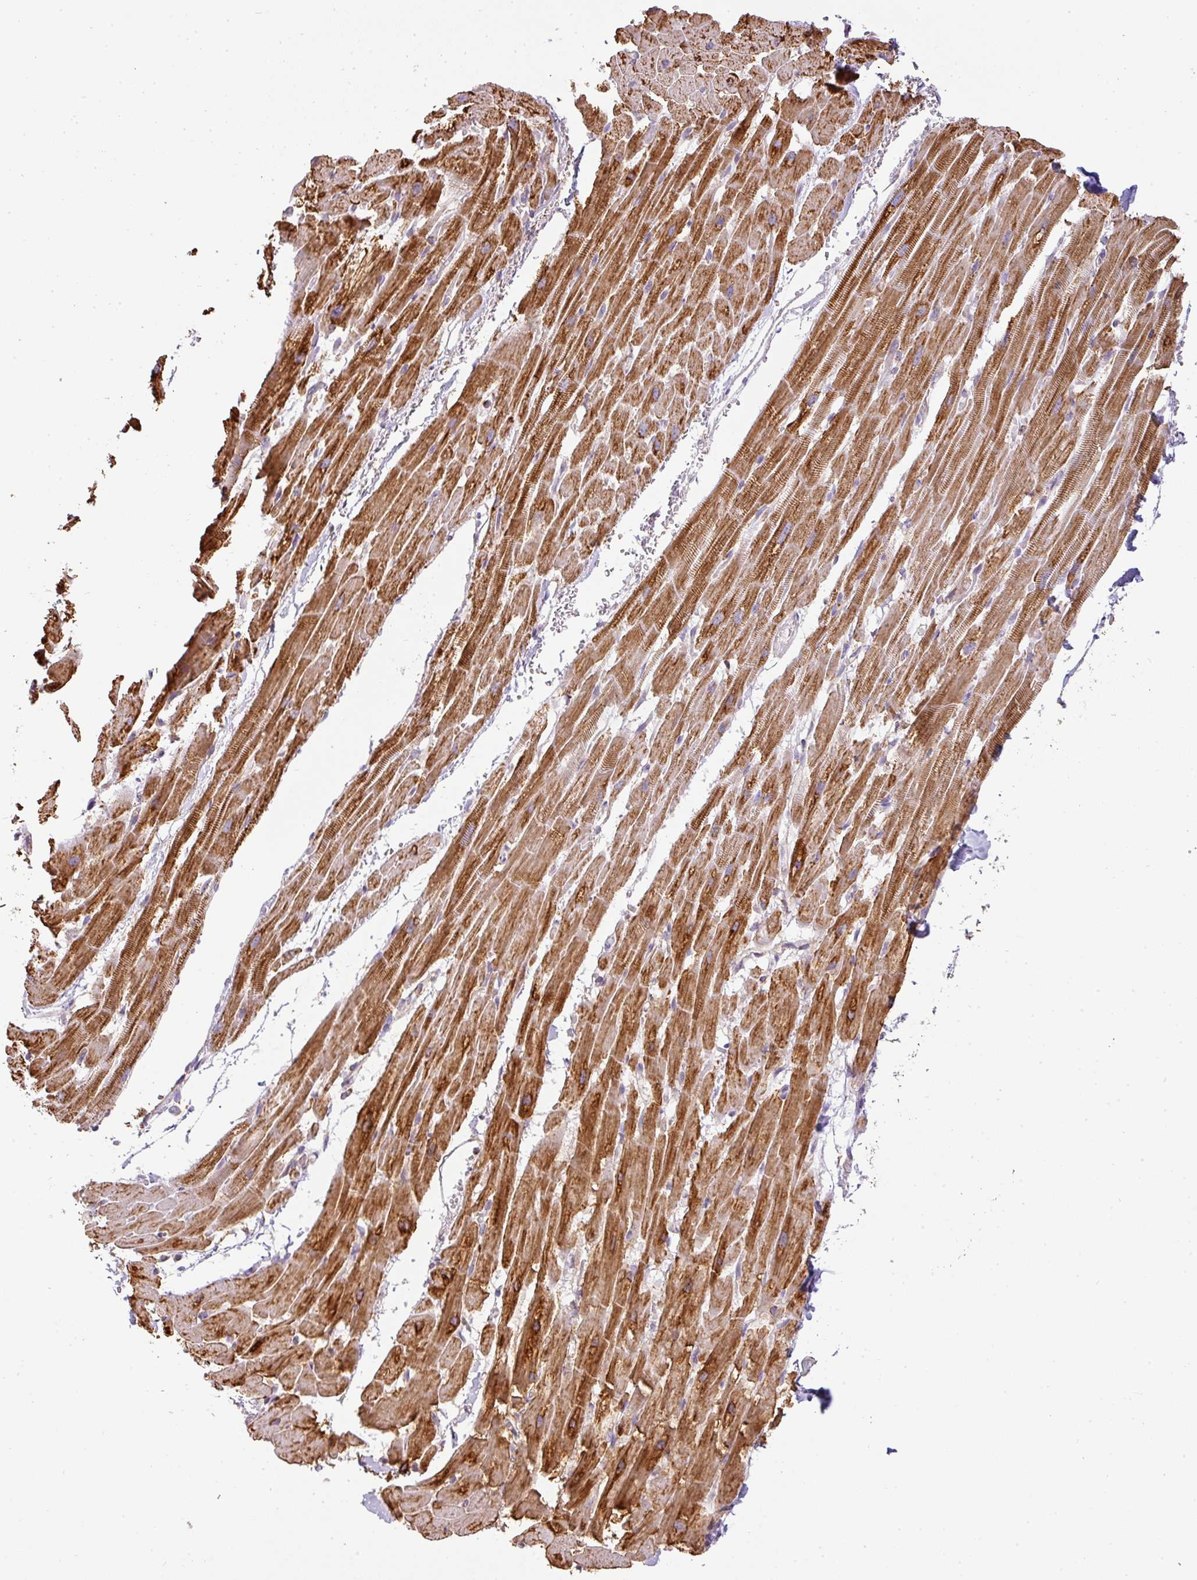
{"staining": {"intensity": "strong", "quantity": ">75%", "location": "cytoplasmic/membranous"}, "tissue": "heart muscle", "cell_type": "Cardiomyocytes", "image_type": "normal", "snomed": [{"axis": "morphology", "description": "Normal tissue, NOS"}, {"axis": "topography", "description": "Heart"}], "caption": "Heart muscle stained with IHC shows strong cytoplasmic/membranous expression in about >75% of cardiomyocytes. (Stains: DAB (3,3'-diaminobenzidine) in brown, nuclei in blue, Microscopy: brightfield microscopy at high magnification).", "gene": "ZNF211", "patient": {"sex": "male", "age": 37}}